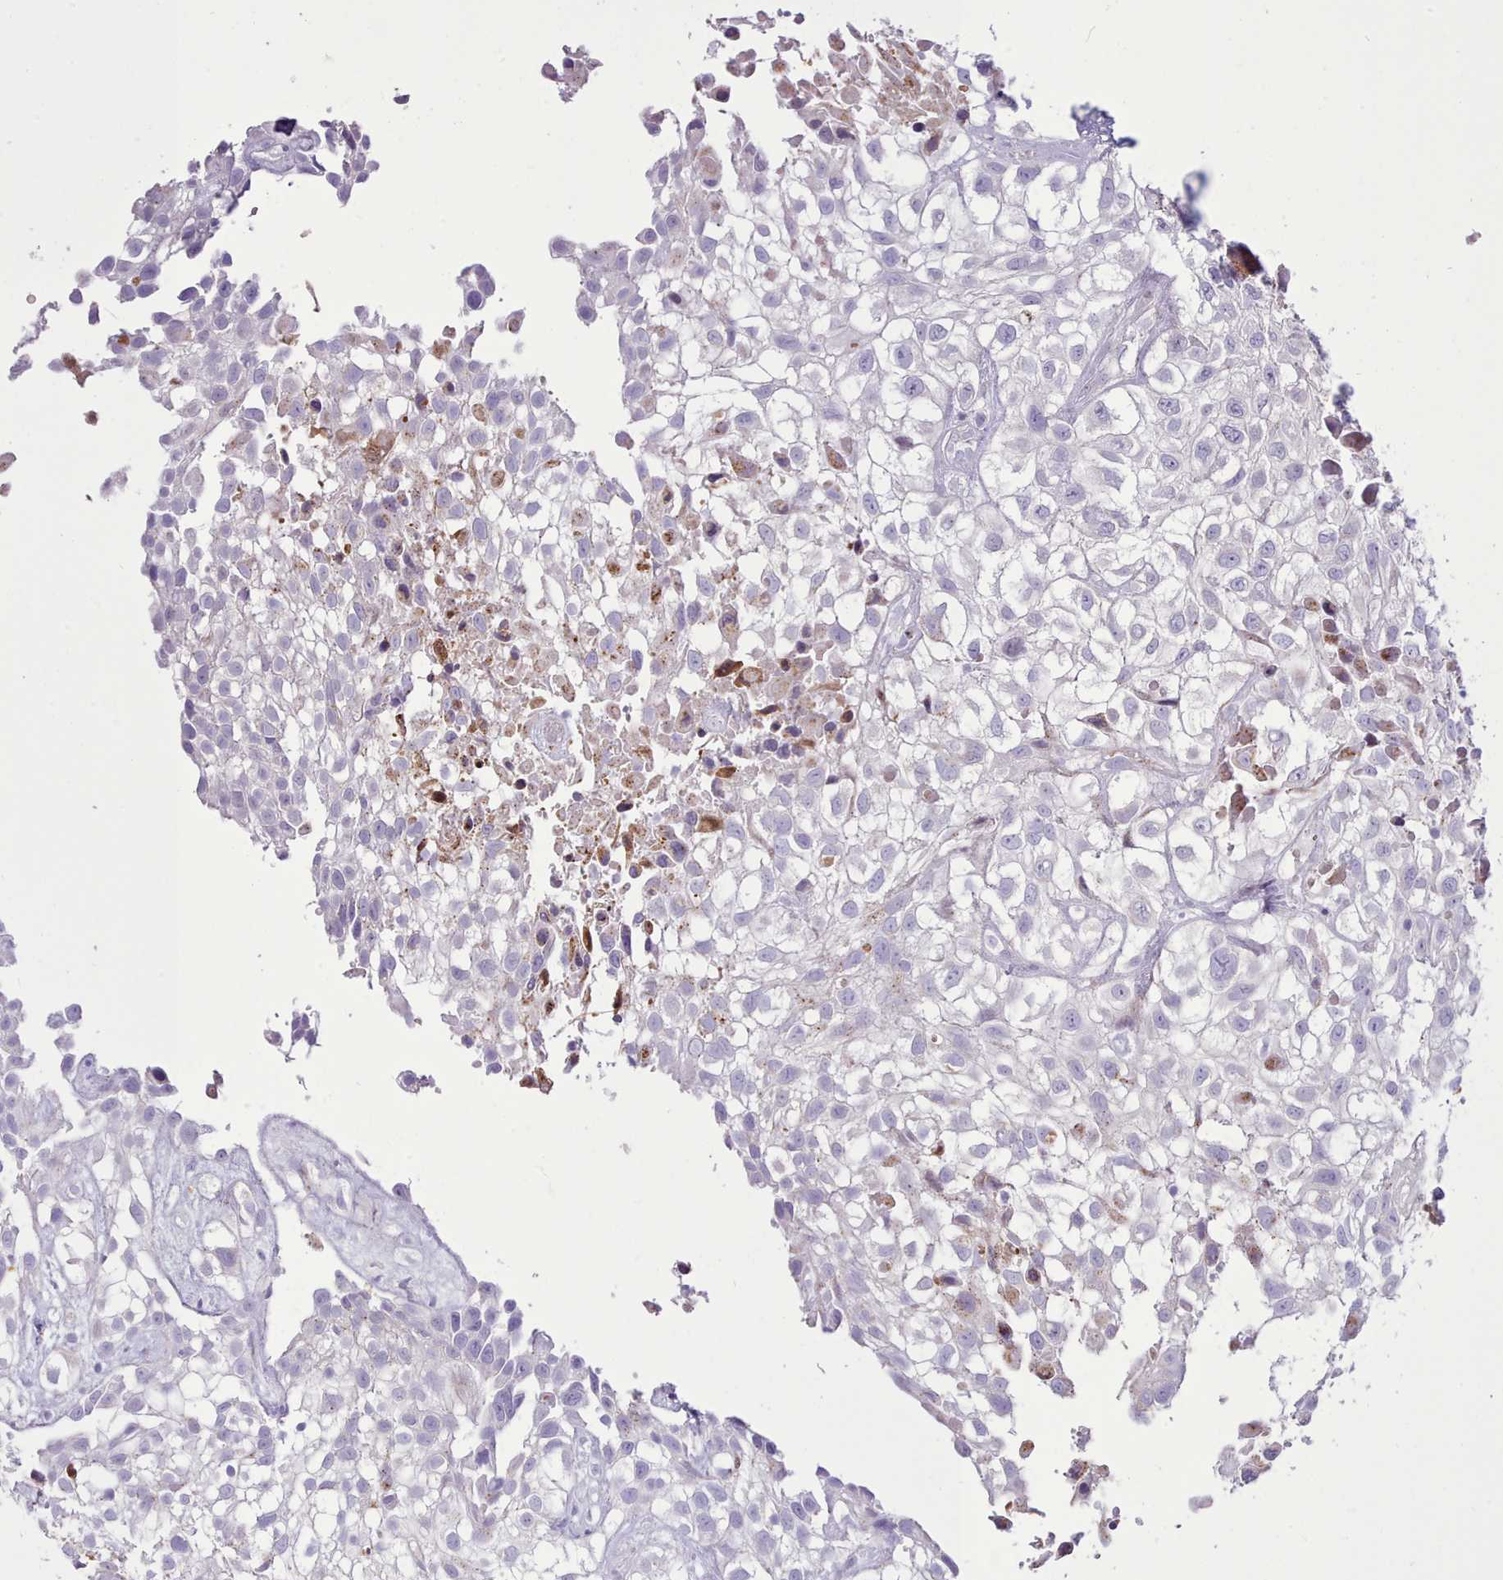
{"staining": {"intensity": "moderate", "quantity": "<25%", "location": "cytoplasmic/membranous"}, "tissue": "urothelial cancer", "cell_type": "Tumor cells", "image_type": "cancer", "snomed": [{"axis": "morphology", "description": "Urothelial carcinoma, High grade"}, {"axis": "topography", "description": "Urinary bladder"}], "caption": "Immunohistochemistry (DAB (3,3'-diaminobenzidine)) staining of urothelial cancer reveals moderate cytoplasmic/membranous protein staining in approximately <25% of tumor cells. (Brightfield microscopy of DAB IHC at high magnification).", "gene": "SRD5A1", "patient": {"sex": "male", "age": 56}}